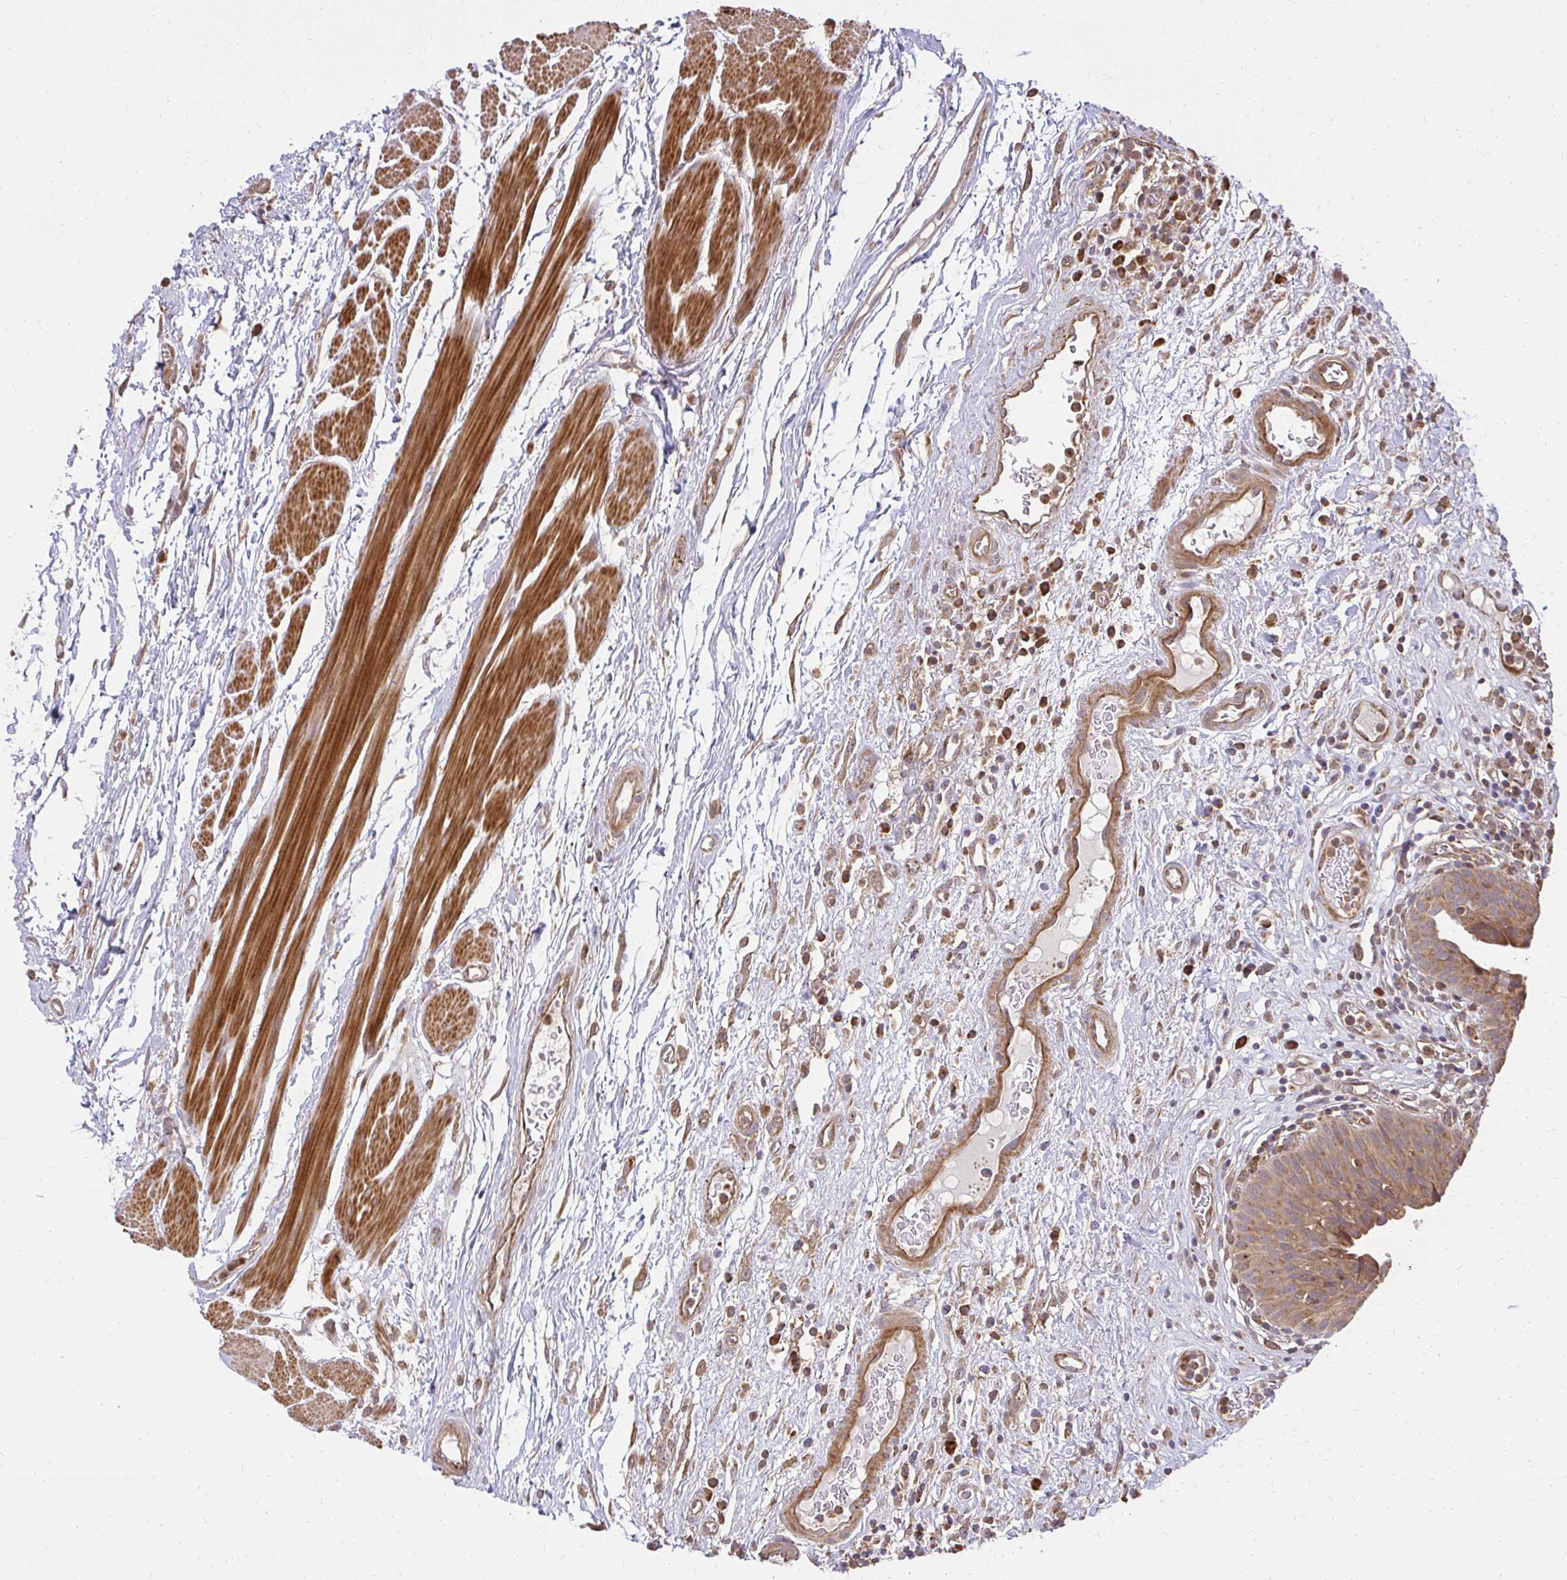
{"staining": {"intensity": "moderate", "quantity": ">75%", "location": "cytoplasmic/membranous"}, "tissue": "urinary bladder", "cell_type": "Urothelial cells", "image_type": "normal", "snomed": [{"axis": "morphology", "description": "Normal tissue, NOS"}, {"axis": "morphology", "description": "Inflammation, NOS"}, {"axis": "topography", "description": "Urinary bladder"}], "caption": "The photomicrograph shows staining of benign urinary bladder, revealing moderate cytoplasmic/membranous protein staining (brown color) within urothelial cells. Using DAB (3,3'-diaminobenzidine) (brown) and hematoxylin (blue) stains, captured at high magnification using brightfield microscopy.", "gene": "GNS", "patient": {"sex": "male", "age": 57}}